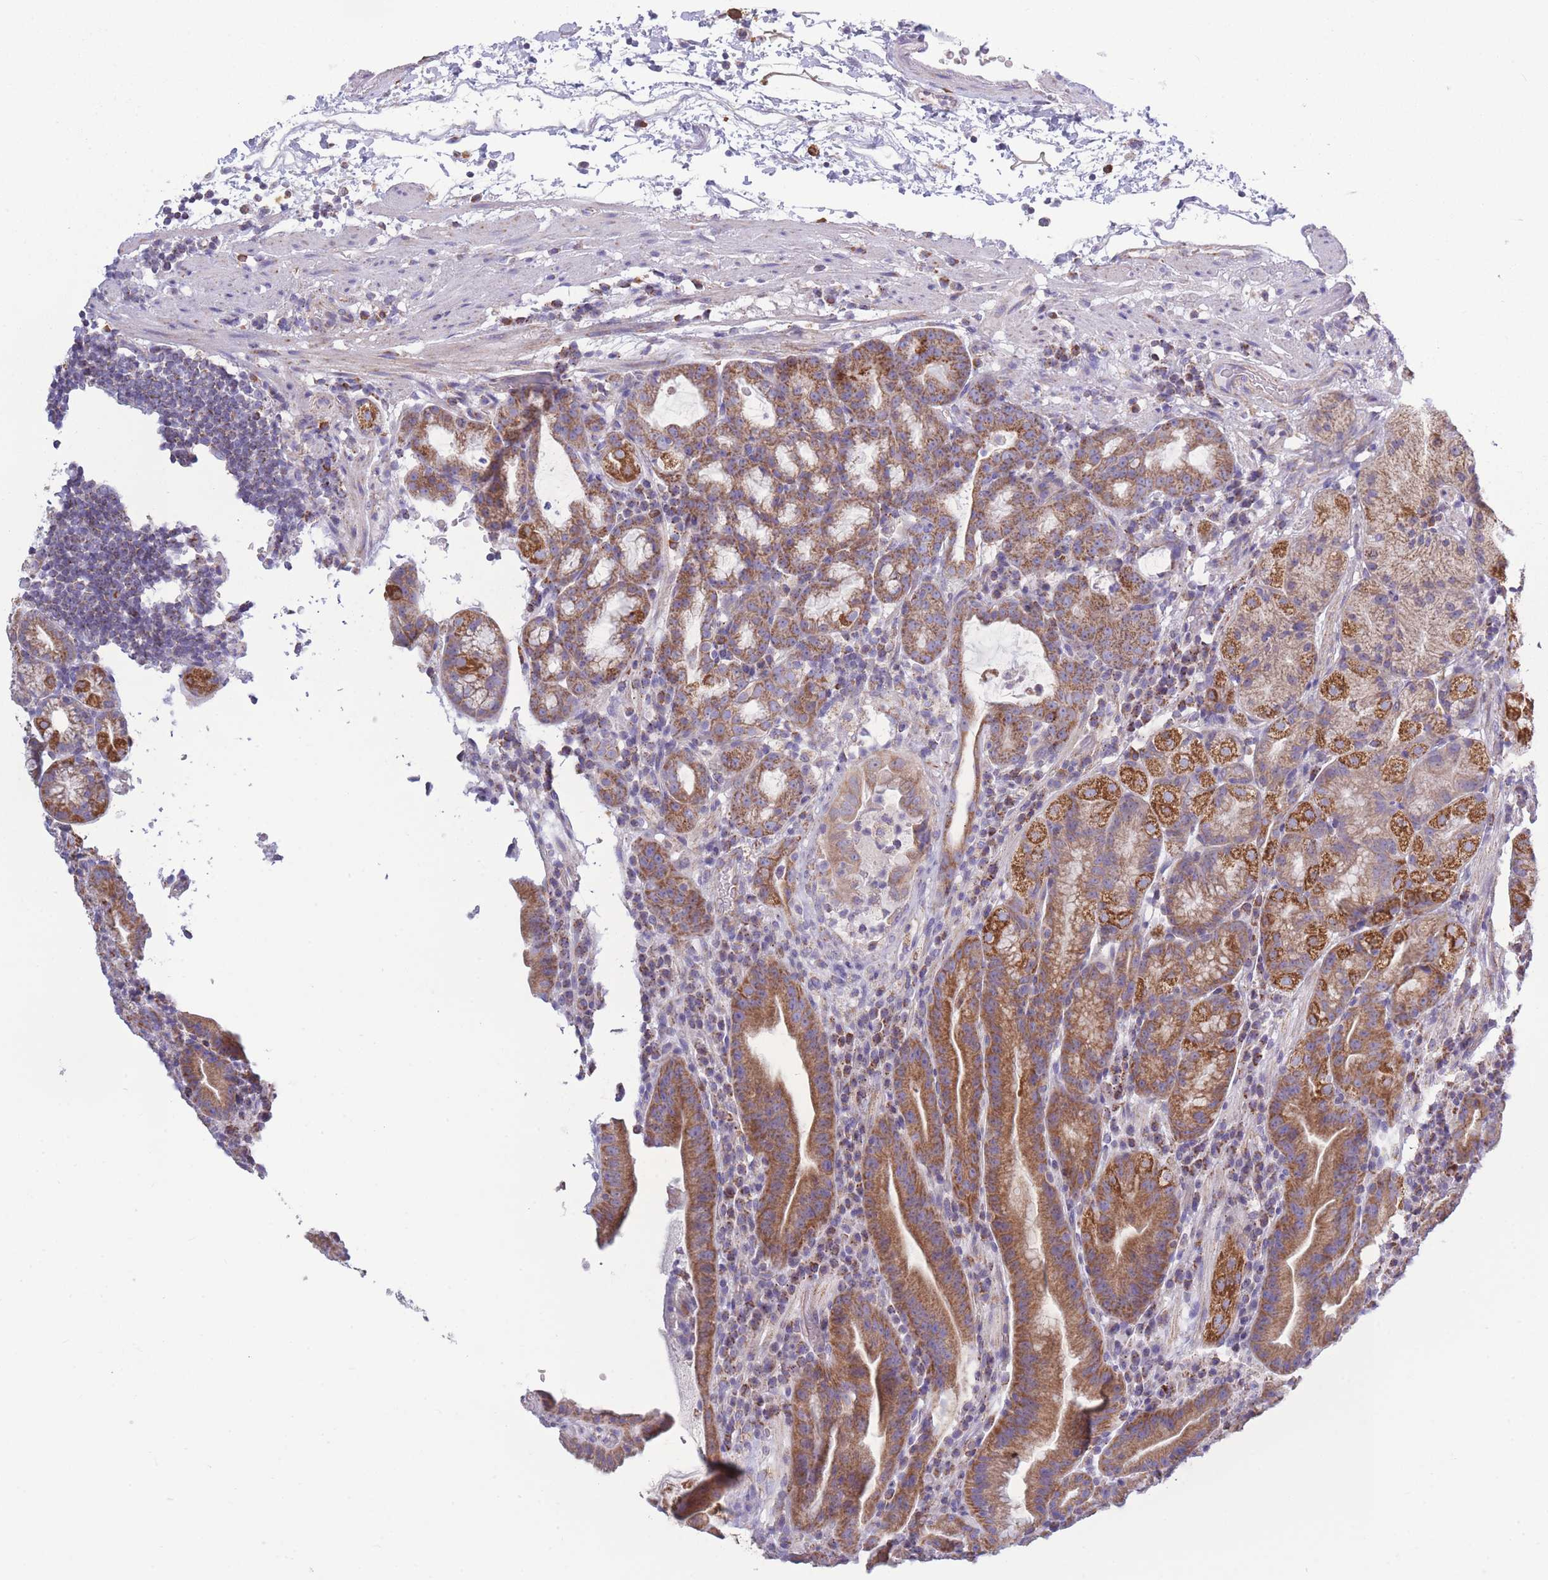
{"staining": {"intensity": "moderate", "quantity": "25%-75%", "location": "cytoplasmic/membranous"}, "tissue": "stomach", "cell_type": "Glandular cells", "image_type": "normal", "snomed": [{"axis": "morphology", "description": "Normal tissue, NOS"}, {"axis": "morphology", "description": "Inflammation, NOS"}, {"axis": "topography", "description": "Stomach"}], "caption": "Immunohistochemical staining of benign stomach shows medium levels of moderate cytoplasmic/membranous expression in about 25%-75% of glandular cells. The staining was performed using DAB (3,3'-diaminobenzidine), with brown indicating positive protein expression. Nuclei are stained blue with hematoxylin.", "gene": "PDHA1", "patient": {"sex": "male", "age": 79}}